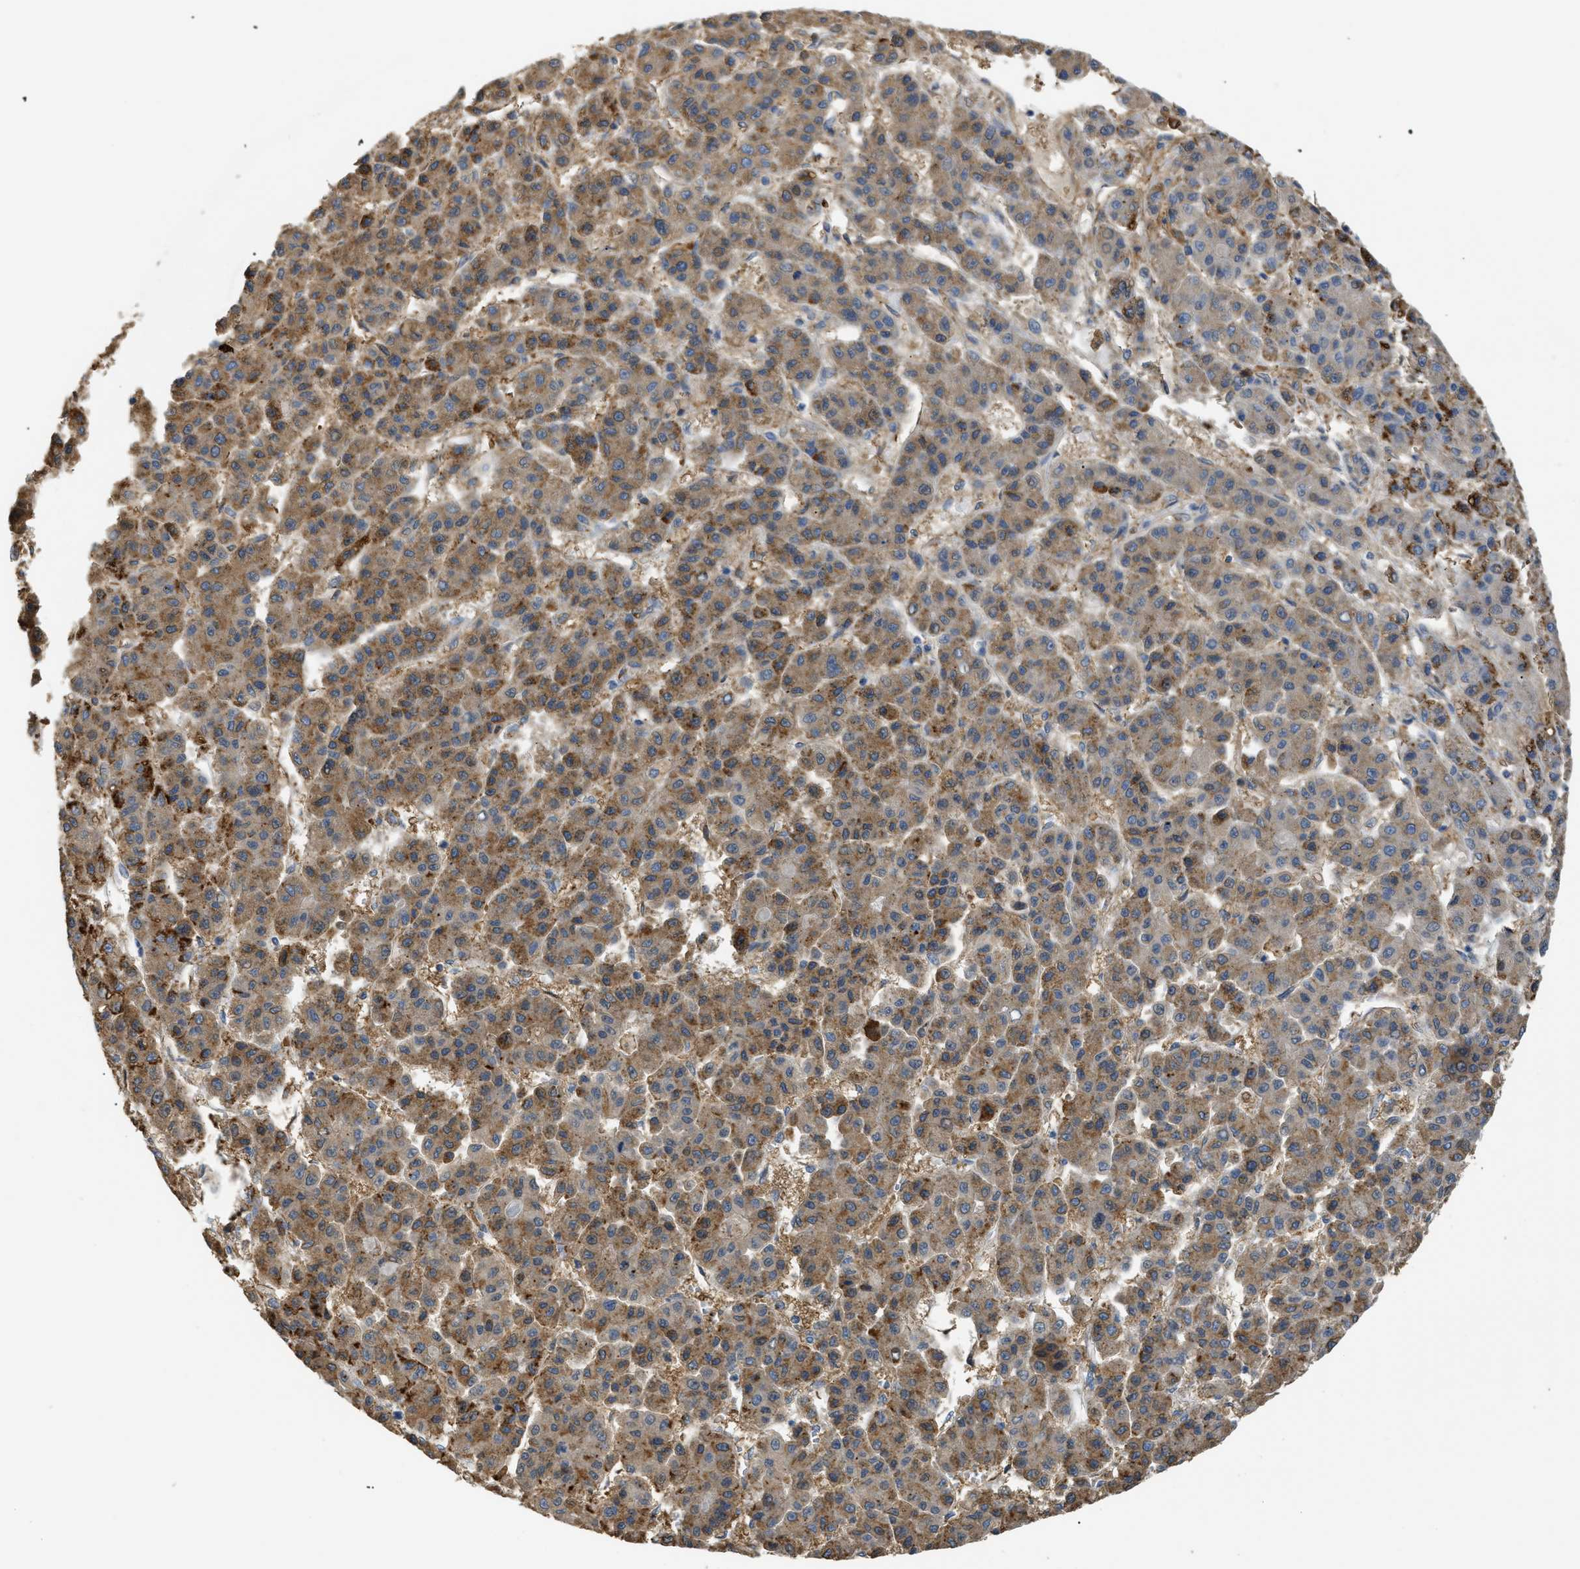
{"staining": {"intensity": "moderate", "quantity": "25%-75%", "location": "cytoplasmic/membranous"}, "tissue": "liver cancer", "cell_type": "Tumor cells", "image_type": "cancer", "snomed": [{"axis": "morphology", "description": "Carcinoma, Hepatocellular, NOS"}, {"axis": "topography", "description": "Liver"}], "caption": "This photomicrograph demonstrates liver cancer (hepatocellular carcinoma) stained with IHC to label a protein in brown. The cytoplasmic/membranous of tumor cells show moderate positivity for the protein. Nuclei are counter-stained blue.", "gene": "ANXA4", "patient": {"sex": "male", "age": 70}}